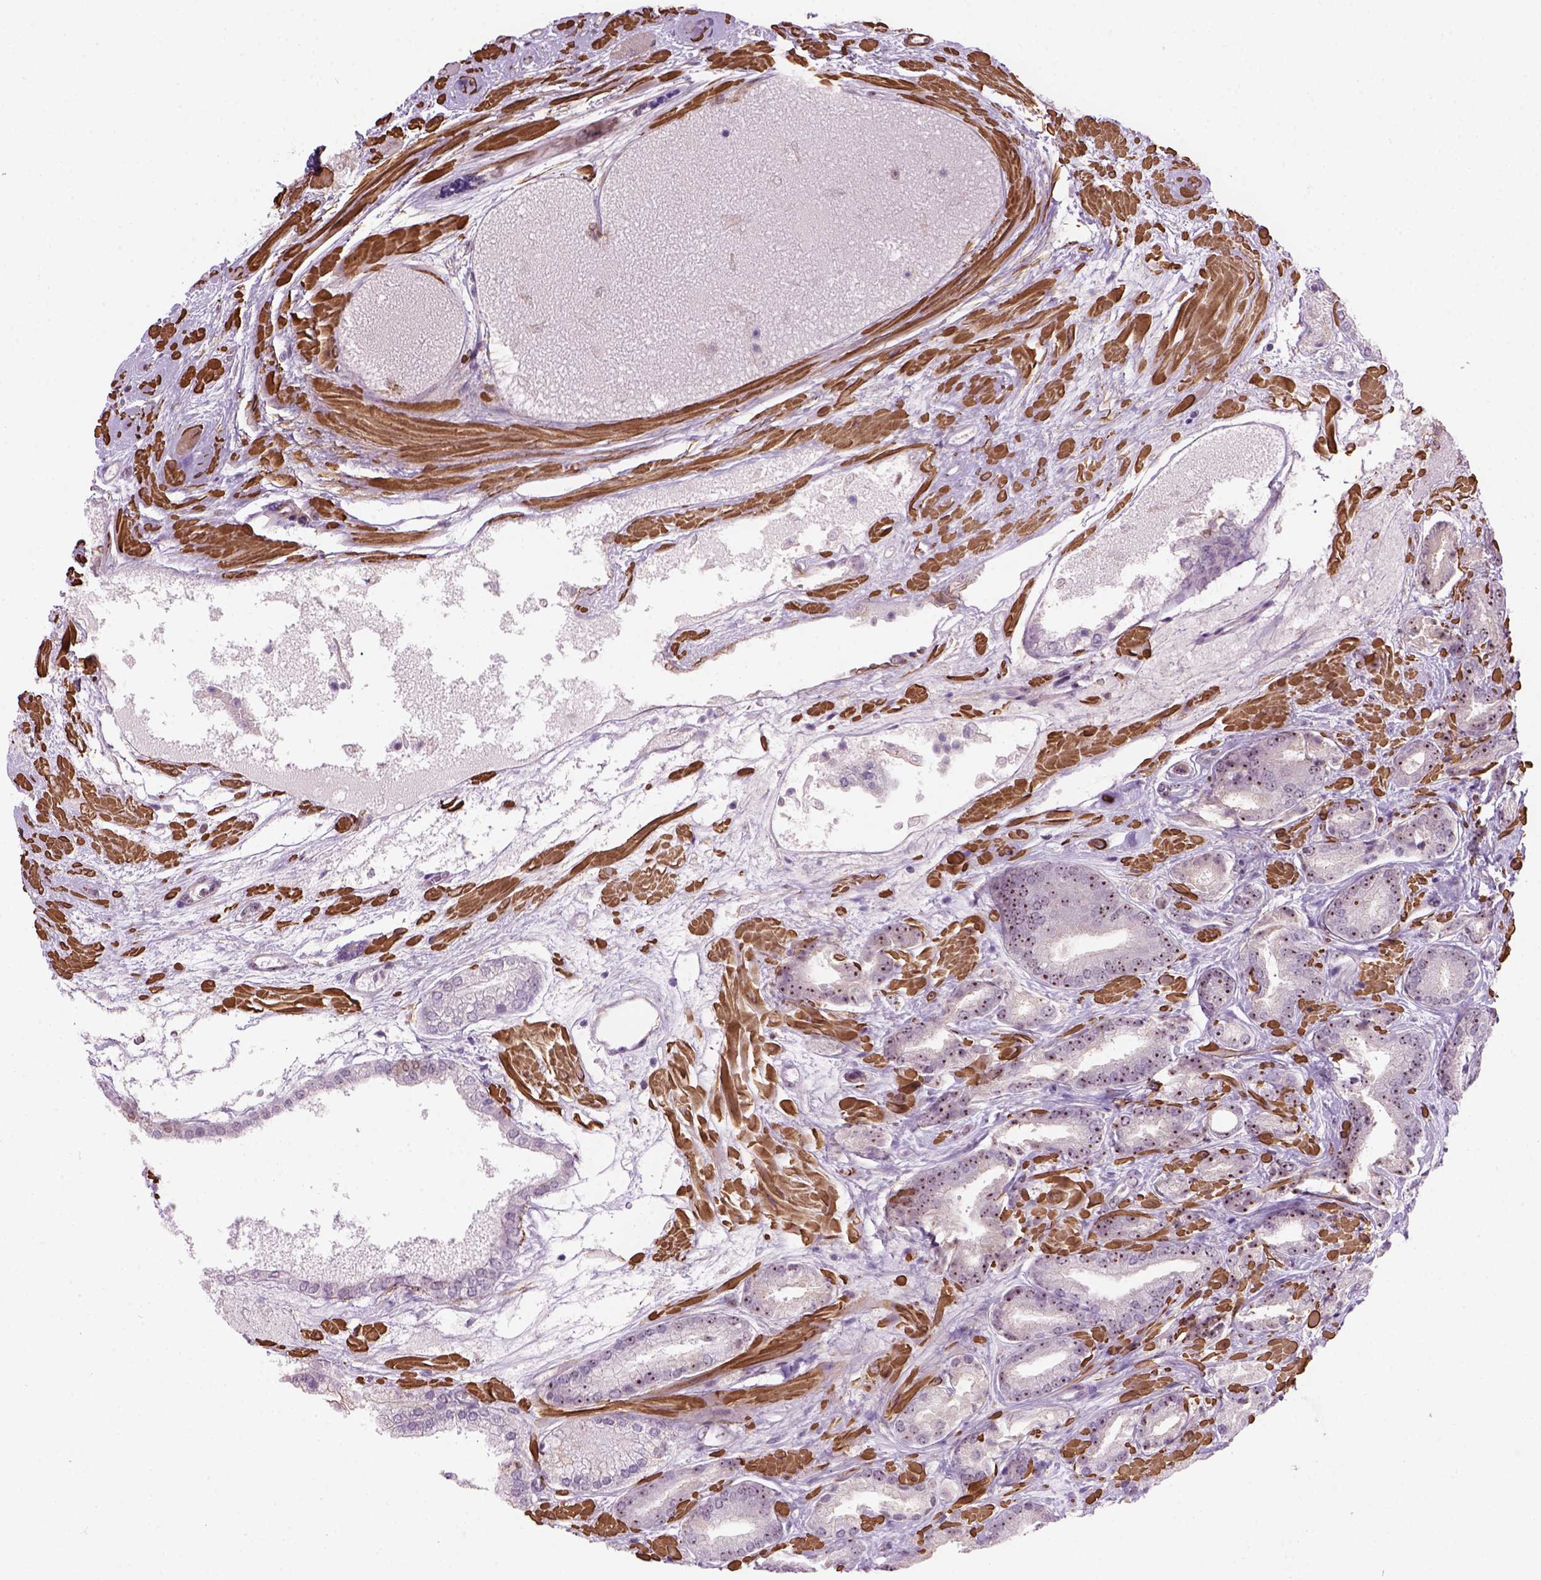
{"staining": {"intensity": "moderate", "quantity": ">75%", "location": "nuclear"}, "tissue": "prostate cancer", "cell_type": "Tumor cells", "image_type": "cancer", "snomed": [{"axis": "morphology", "description": "Adenocarcinoma, High grade"}, {"axis": "topography", "description": "Prostate"}], "caption": "Prostate cancer (high-grade adenocarcinoma) was stained to show a protein in brown. There is medium levels of moderate nuclear expression in approximately >75% of tumor cells.", "gene": "RRS1", "patient": {"sex": "male", "age": 56}}